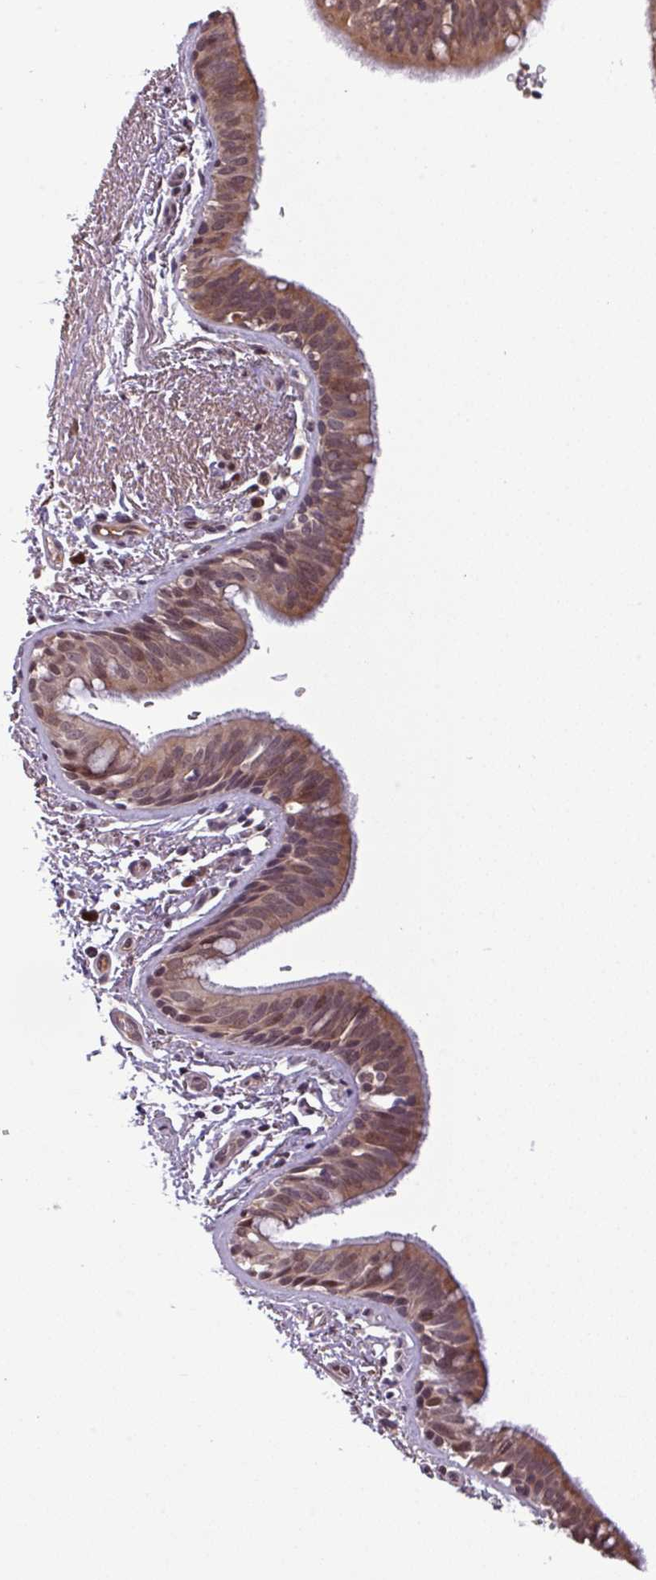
{"staining": {"intensity": "moderate", "quantity": ">75%", "location": "cytoplasmic/membranous,nuclear"}, "tissue": "bronchus", "cell_type": "Respiratory epithelial cells", "image_type": "normal", "snomed": [{"axis": "morphology", "description": "Normal tissue, NOS"}, {"axis": "morphology", "description": "Neoplasm, uncertain whether benign or malignant"}, {"axis": "topography", "description": "Bronchus"}, {"axis": "topography", "description": "Lung"}], "caption": "IHC micrograph of benign human bronchus stained for a protein (brown), which shows medium levels of moderate cytoplasmic/membranous,nuclear staining in about >75% of respiratory epithelial cells.", "gene": "NOB1", "patient": {"sex": "male", "age": 55}}